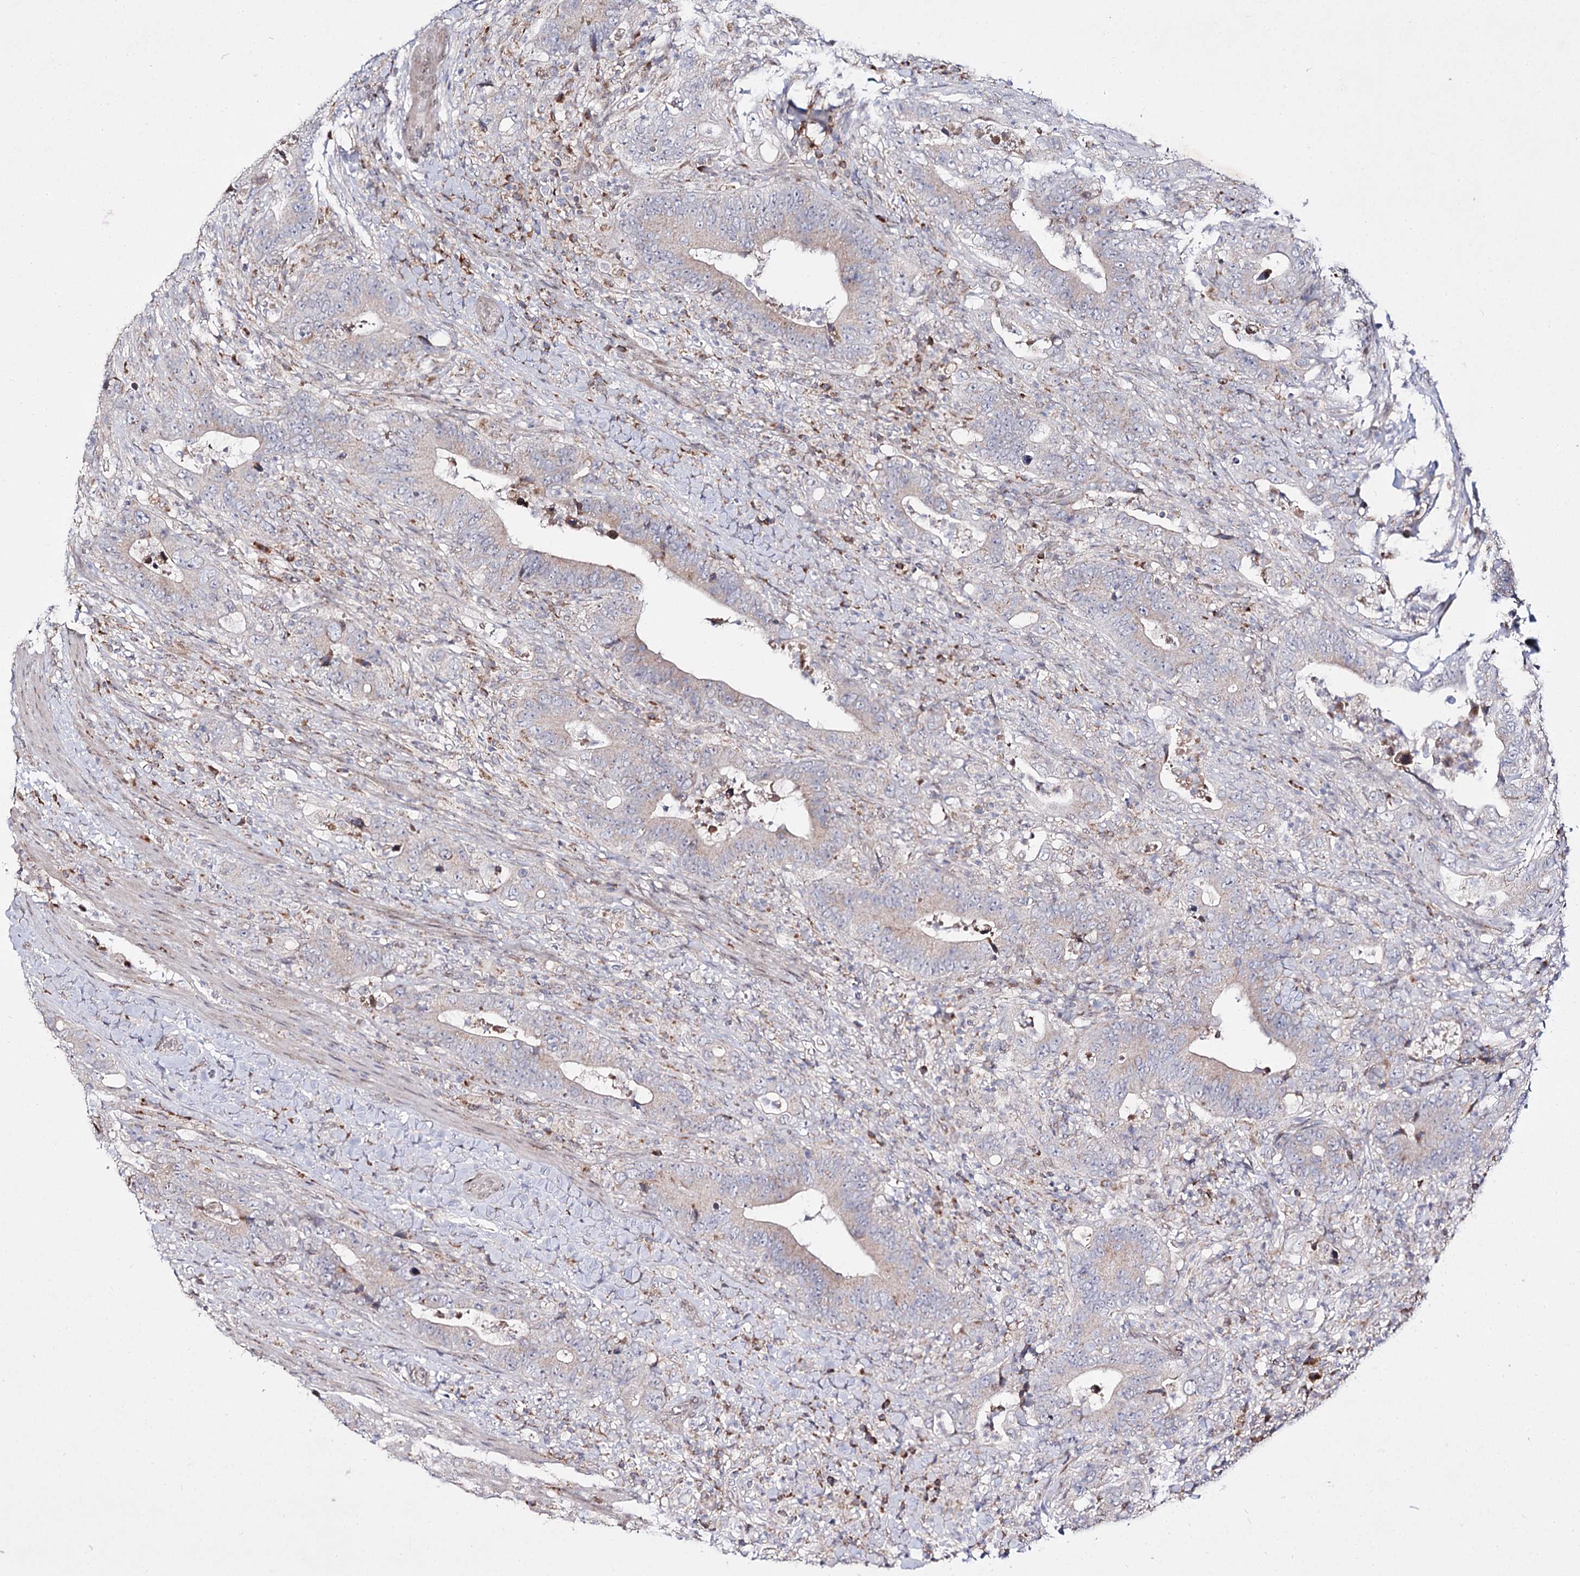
{"staining": {"intensity": "negative", "quantity": "none", "location": "none"}, "tissue": "colorectal cancer", "cell_type": "Tumor cells", "image_type": "cancer", "snomed": [{"axis": "morphology", "description": "Adenocarcinoma, NOS"}, {"axis": "topography", "description": "Colon"}], "caption": "Tumor cells are negative for brown protein staining in colorectal cancer. The staining is performed using DAB (3,3'-diaminobenzidine) brown chromogen with nuclei counter-stained in using hematoxylin.", "gene": "C11orf80", "patient": {"sex": "female", "age": 75}}